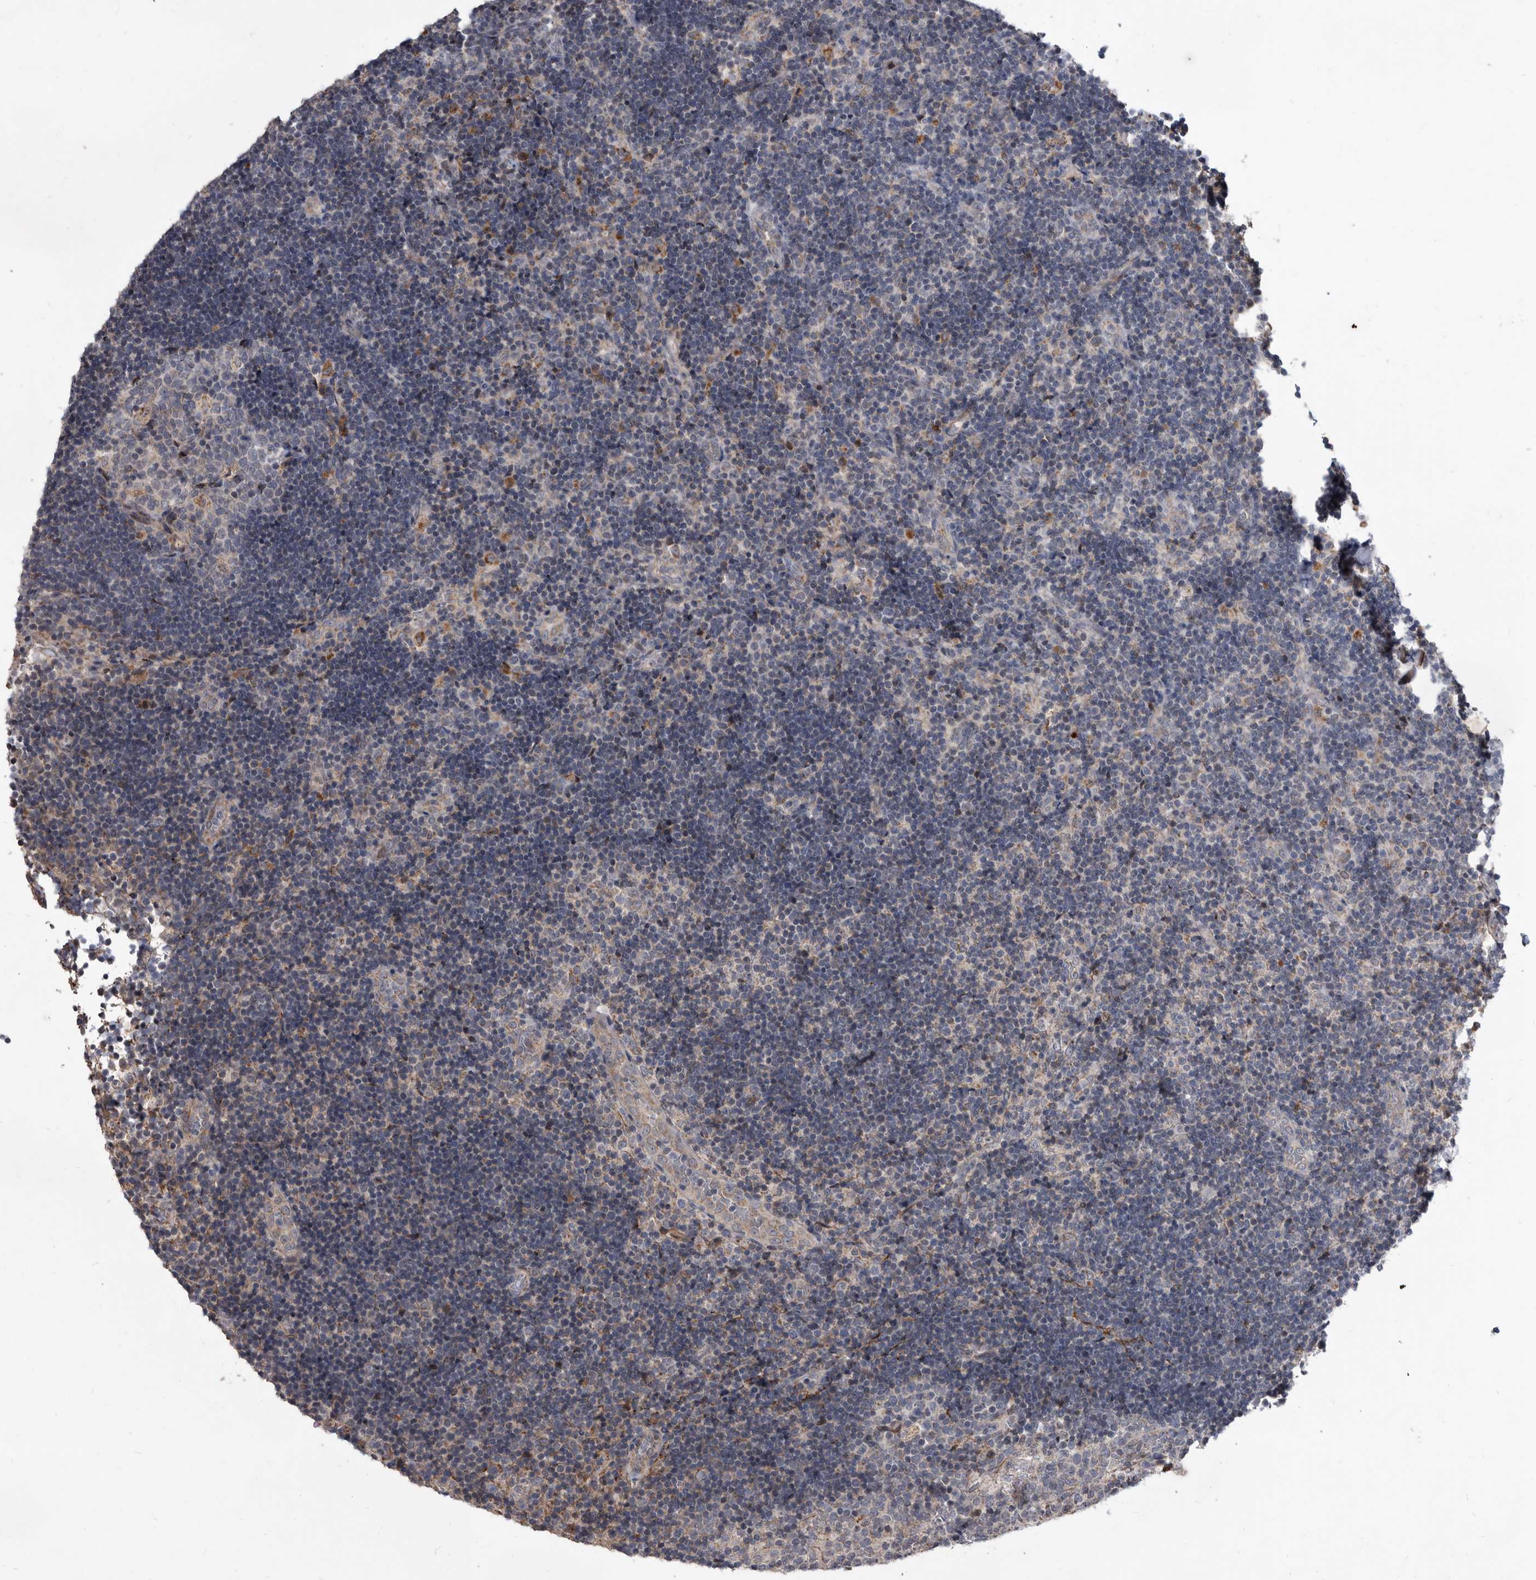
{"staining": {"intensity": "negative", "quantity": "none", "location": "none"}, "tissue": "lymph node", "cell_type": "Germinal center cells", "image_type": "normal", "snomed": [{"axis": "morphology", "description": "Normal tissue, NOS"}, {"axis": "topography", "description": "Lymph node"}], "caption": "This is an immunohistochemistry (IHC) histopathology image of benign human lymph node. There is no staining in germinal center cells.", "gene": "PI15", "patient": {"sex": "female", "age": 22}}